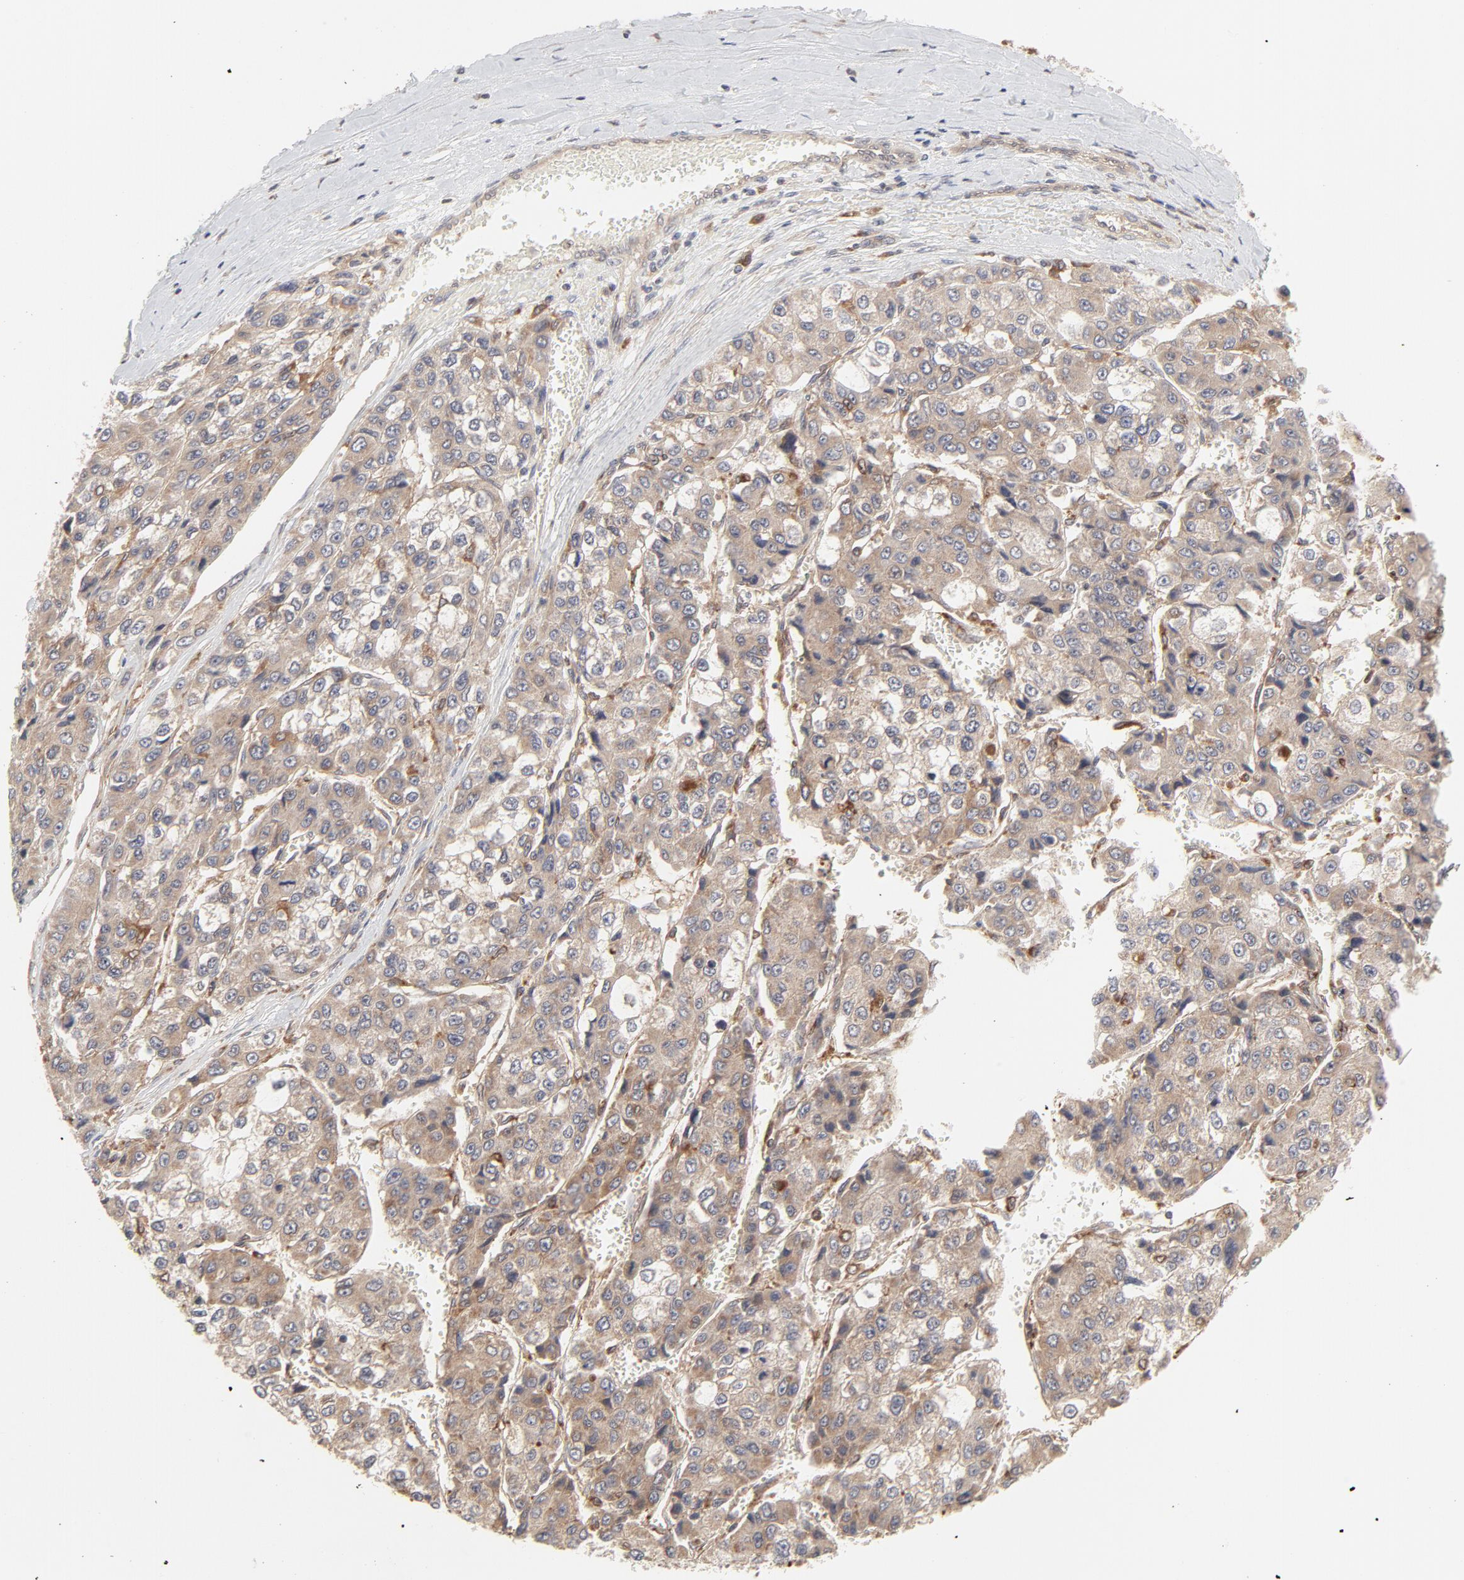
{"staining": {"intensity": "moderate", "quantity": ">75%", "location": "cytoplasmic/membranous"}, "tissue": "liver cancer", "cell_type": "Tumor cells", "image_type": "cancer", "snomed": [{"axis": "morphology", "description": "Carcinoma, Hepatocellular, NOS"}, {"axis": "topography", "description": "Liver"}], "caption": "Human liver cancer stained with a protein marker demonstrates moderate staining in tumor cells.", "gene": "RAB5C", "patient": {"sex": "female", "age": 66}}